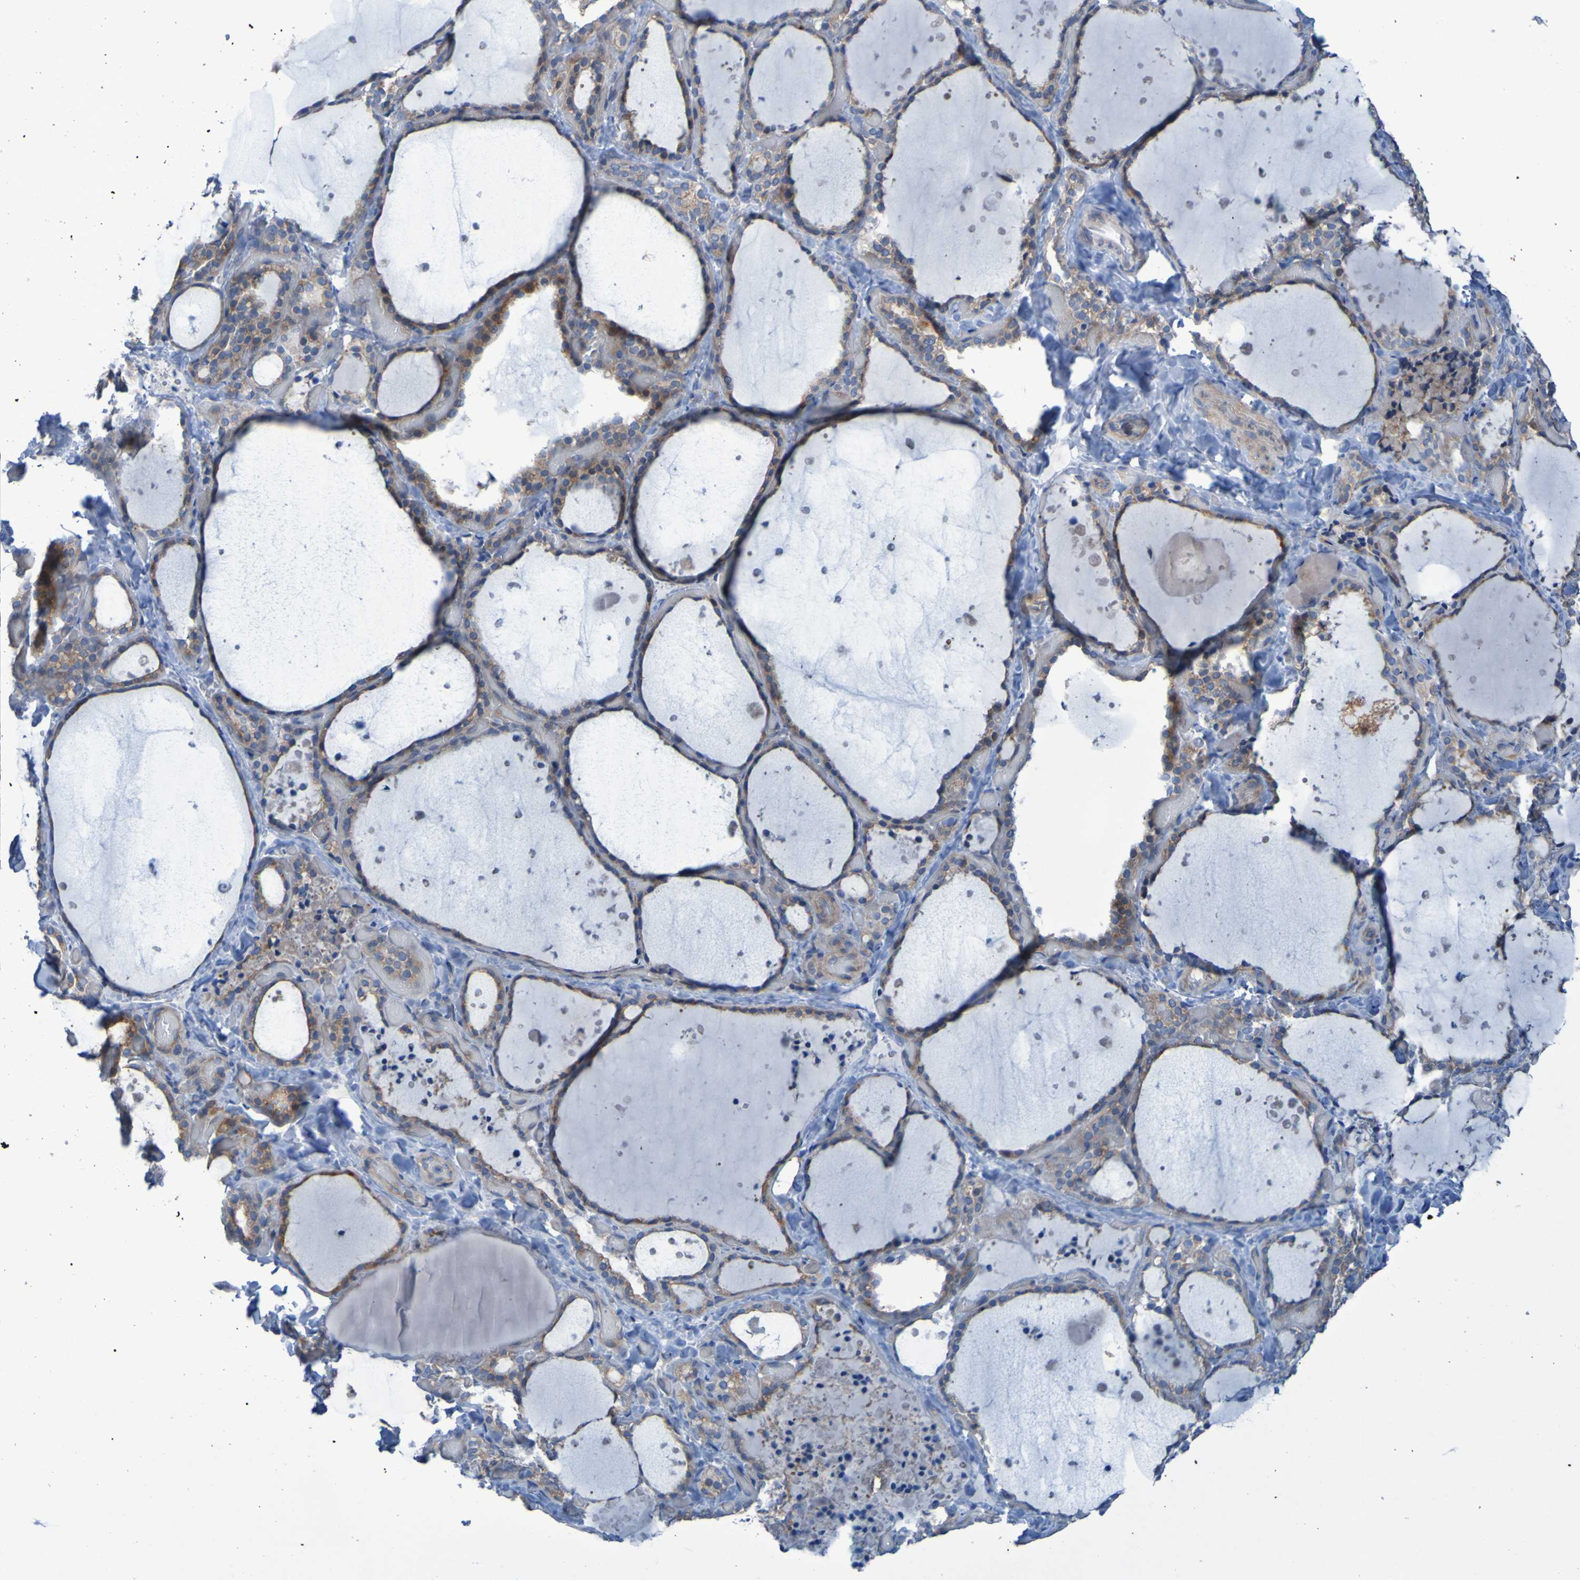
{"staining": {"intensity": "moderate", "quantity": ">75%", "location": "cytoplasmic/membranous"}, "tissue": "thyroid gland", "cell_type": "Glandular cells", "image_type": "normal", "snomed": [{"axis": "morphology", "description": "Normal tissue, NOS"}, {"axis": "topography", "description": "Thyroid gland"}], "caption": "An immunohistochemistry micrograph of benign tissue is shown. Protein staining in brown shows moderate cytoplasmic/membranous positivity in thyroid gland within glandular cells. Immunohistochemistry stains the protein in brown and the nuclei are stained blue.", "gene": "NPRL3", "patient": {"sex": "female", "age": 44}}